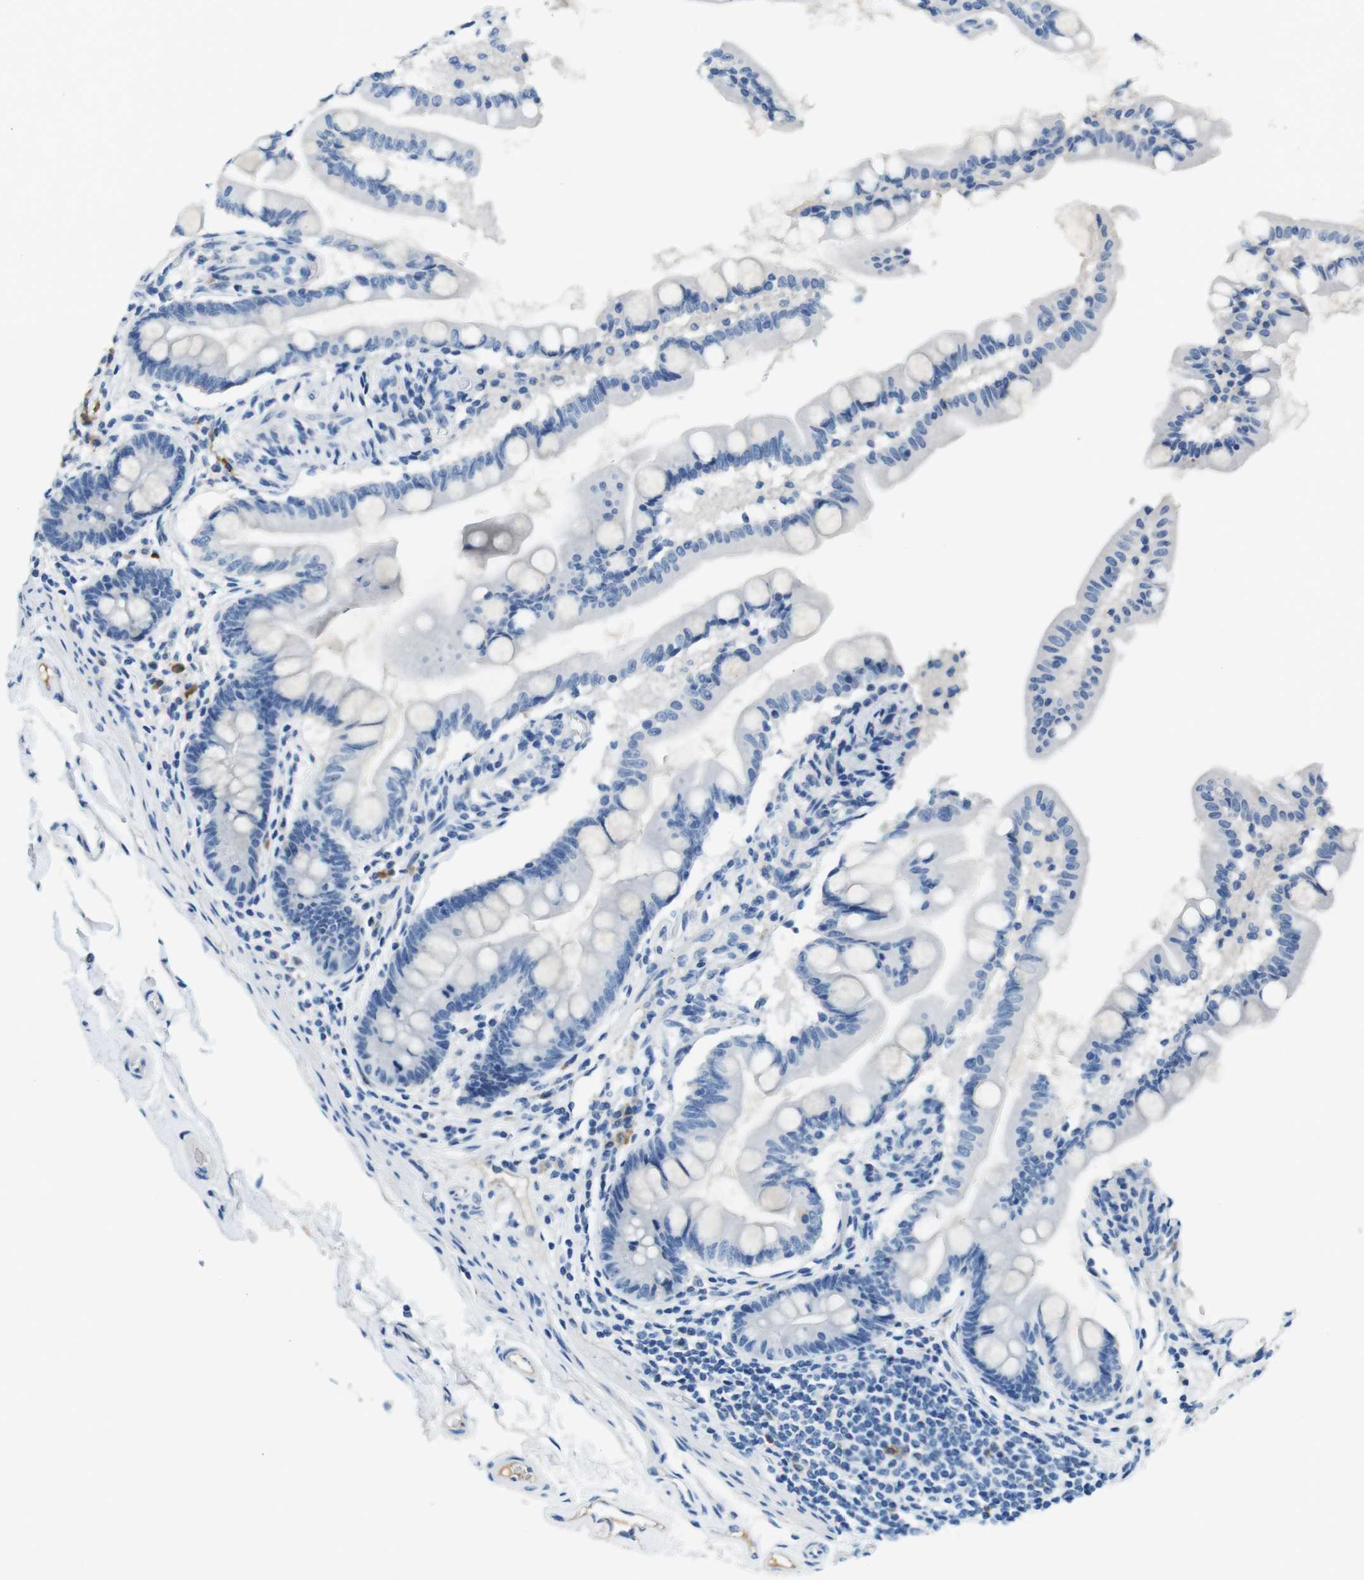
{"staining": {"intensity": "negative", "quantity": "none", "location": "none"}, "tissue": "small intestine", "cell_type": "Glandular cells", "image_type": "normal", "snomed": [{"axis": "morphology", "description": "Normal tissue, NOS"}, {"axis": "topography", "description": "Small intestine"}], "caption": "This is a histopathology image of immunohistochemistry (IHC) staining of benign small intestine, which shows no expression in glandular cells.", "gene": "IGHD", "patient": {"sex": "female", "age": 56}}